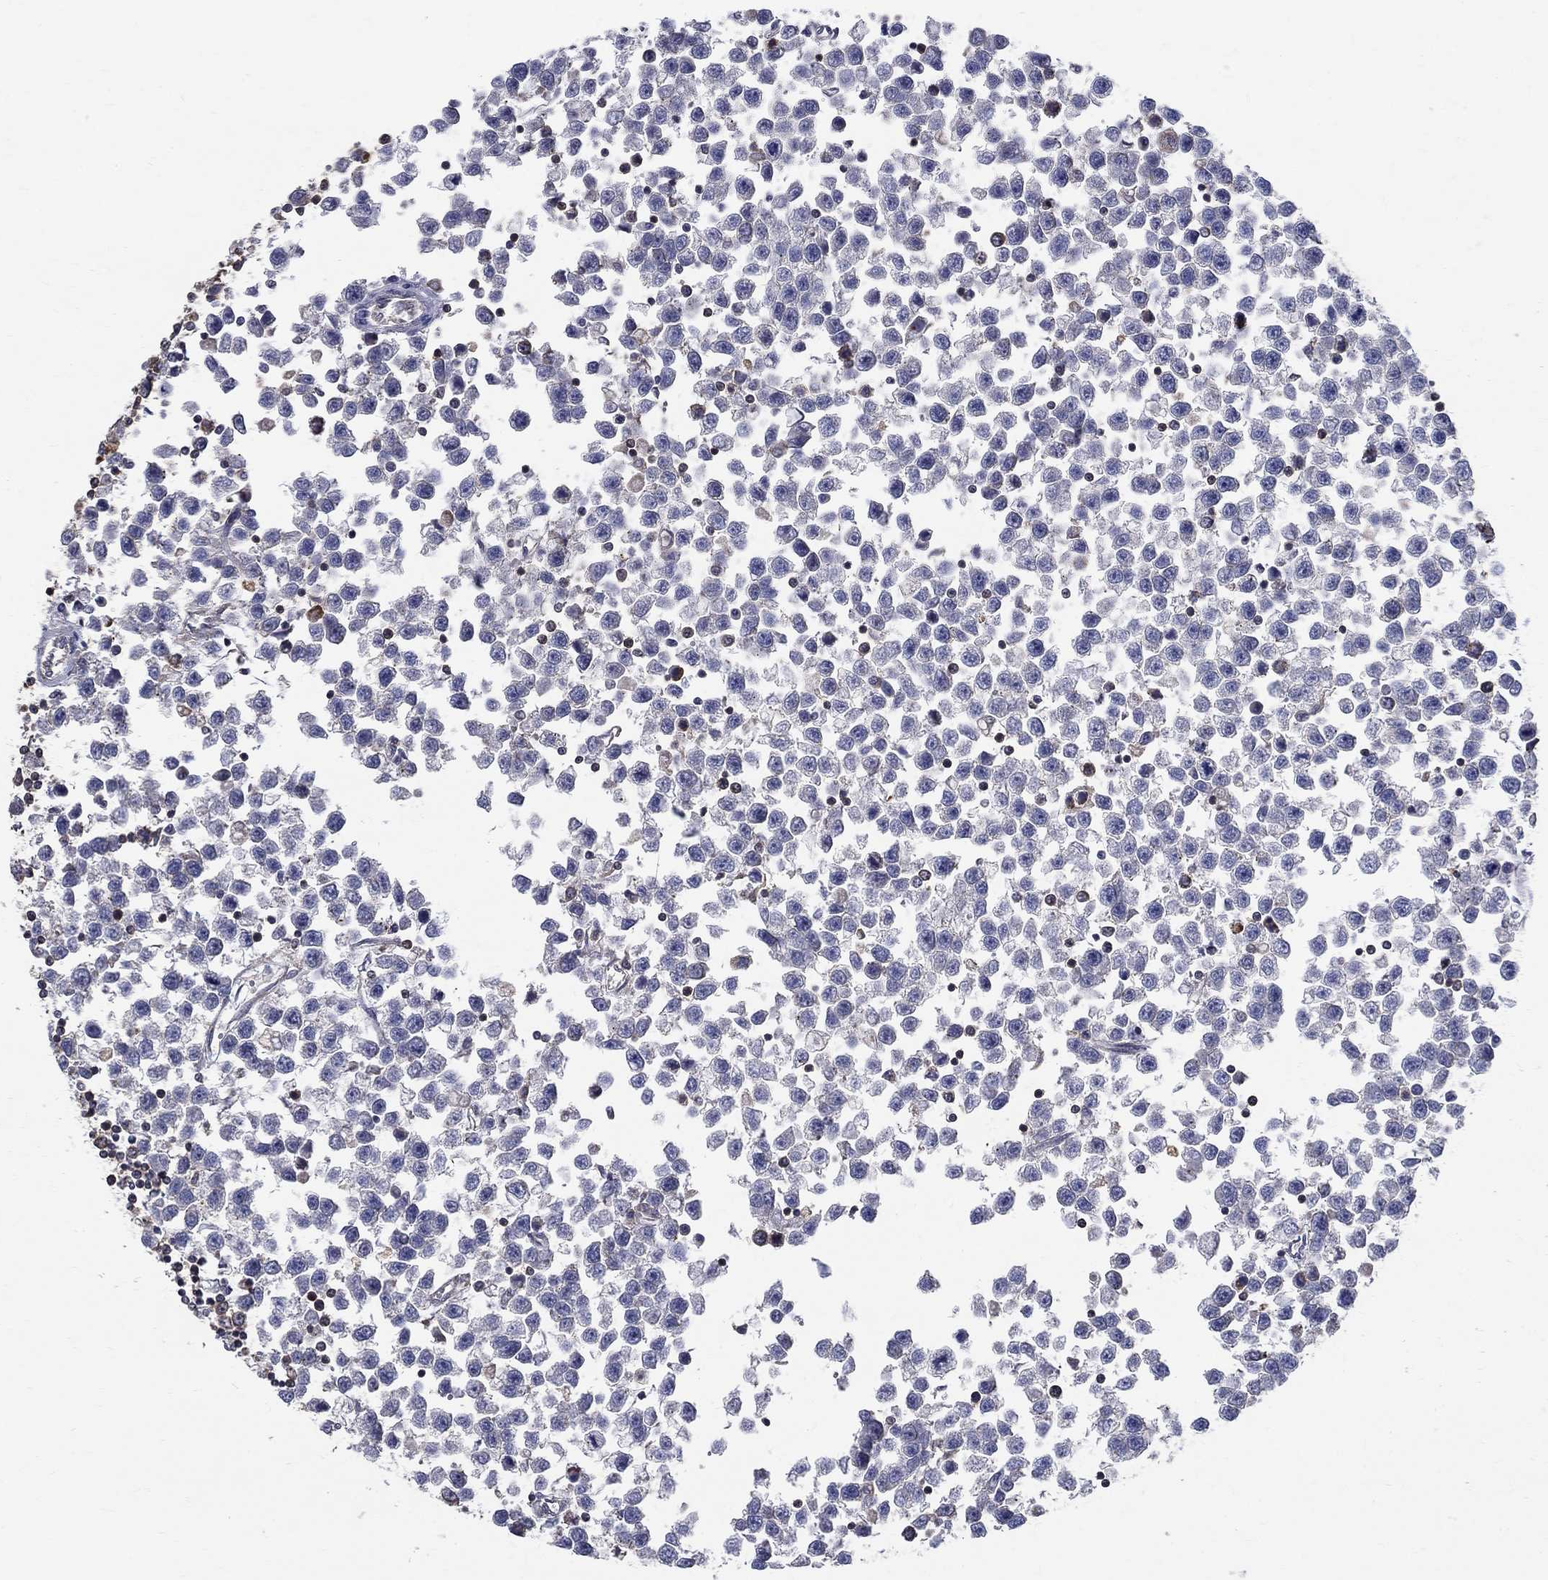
{"staining": {"intensity": "negative", "quantity": "none", "location": "none"}, "tissue": "testis cancer", "cell_type": "Tumor cells", "image_type": "cancer", "snomed": [{"axis": "morphology", "description": "Seminoma, NOS"}, {"axis": "topography", "description": "Testis"}], "caption": "Tumor cells are negative for brown protein staining in testis seminoma. (Brightfield microscopy of DAB IHC at high magnification).", "gene": "AGAP2", "patient": {"sex": "male", "age": 34}}